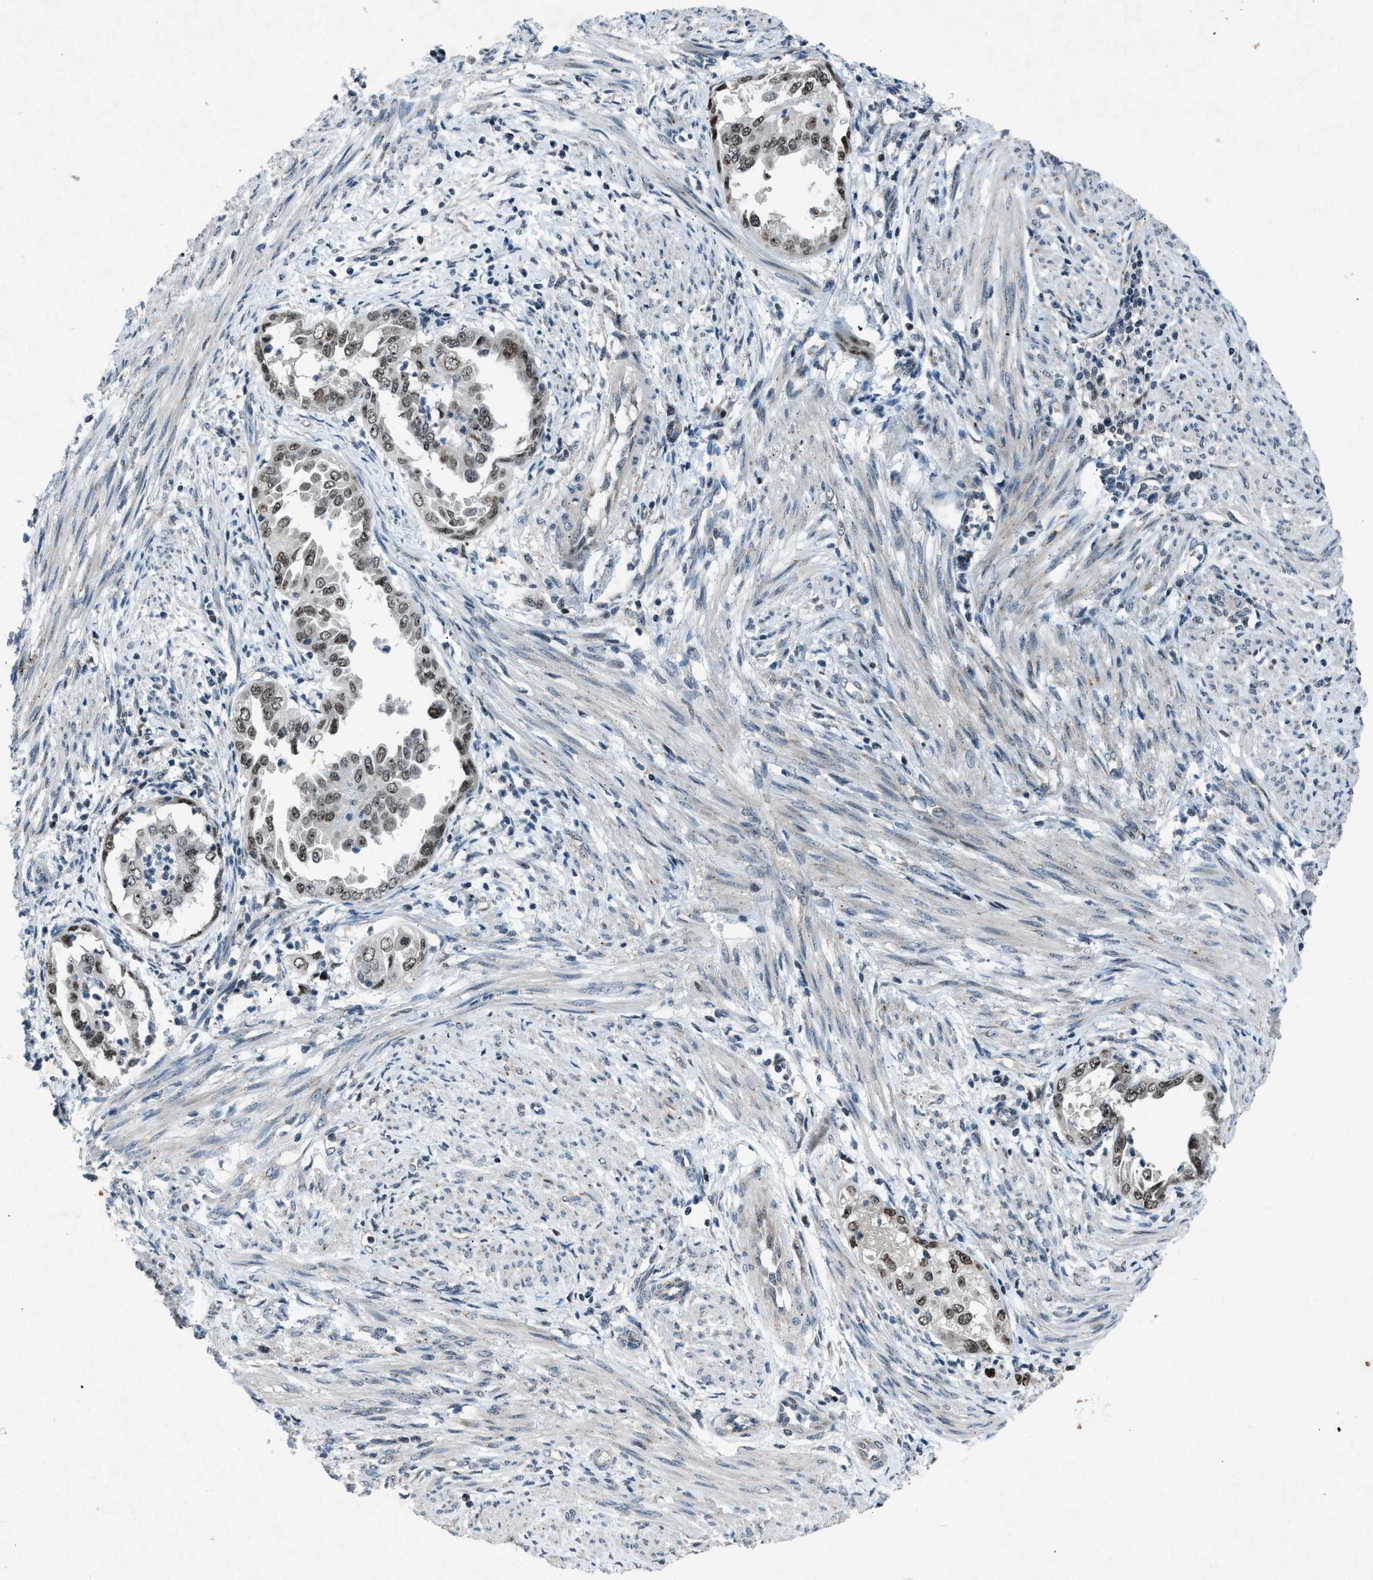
{"staining": {"intensity": "moderate", "quantity": ">75%", "location": "nuclear"}, "tissue": "endometrial cancer", "cell_type": "Tumor cells", "image_type": "cancer", "snomed": [{"axis": "morphology", "description": "Adenocarcinoma, NOS"}, {"axis": "topography", "description": "Endometrium"}], "caption": "Protein expression analysis of human adenocarcinoma (endometrial) reveals moderate nuclear expression in approximately >75% of tumor cells. Using DAB (brown) and hematoxylin (blue) stains, captured at high magnification using brightfield microscopy.", "gene": "ADCY1", "patient": {"sex": "female", "age": 85}}